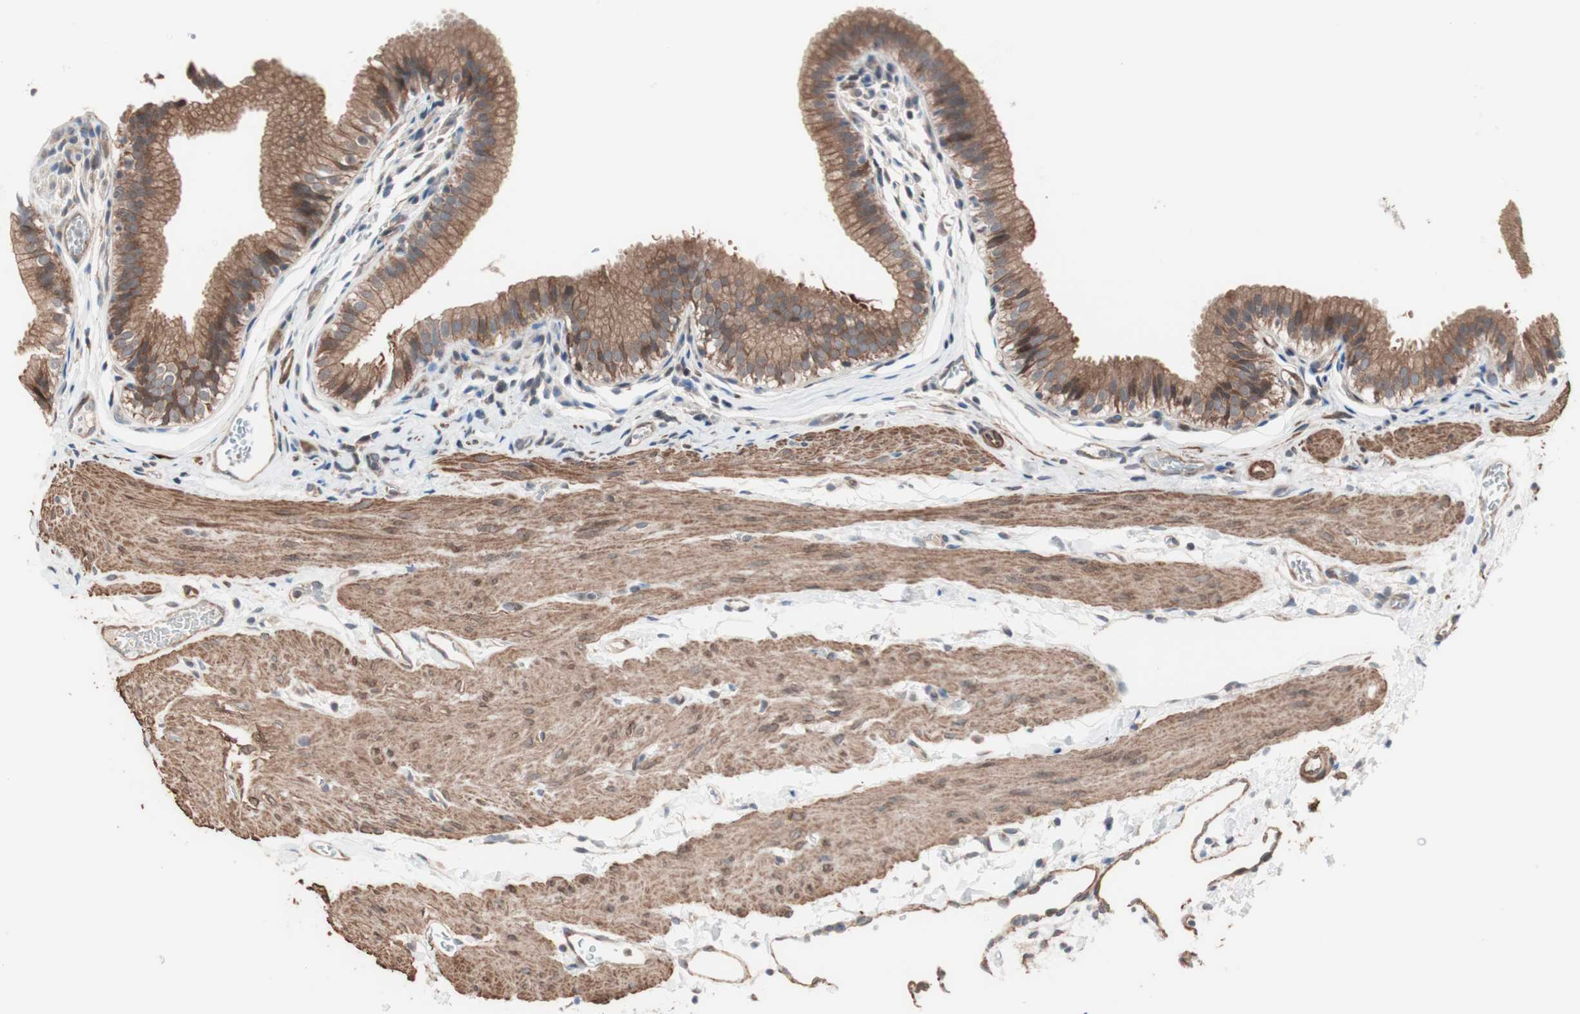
{"staining": {"intensity": "moderate", "quantity": ">75%", "location": "cytoplasmic/membranous"}, "tissue": "gallbladder", "cell_type": "Glandular cells", "image_type": "normal", "snomed": [{"axis": "morphology", "description": "Normal tissue, NOS"}, {"axis": "topography", "description": "Gallbladder"}], "caption": "High-power microscopy captured an immunohistochemistry image of unremarkable gallbladder, revealing moderate cytoplasmic/membranous expression in about >75% of glandular cells.", "gene": "ALG5", "patient": {"sex": "female", "age": 26}}